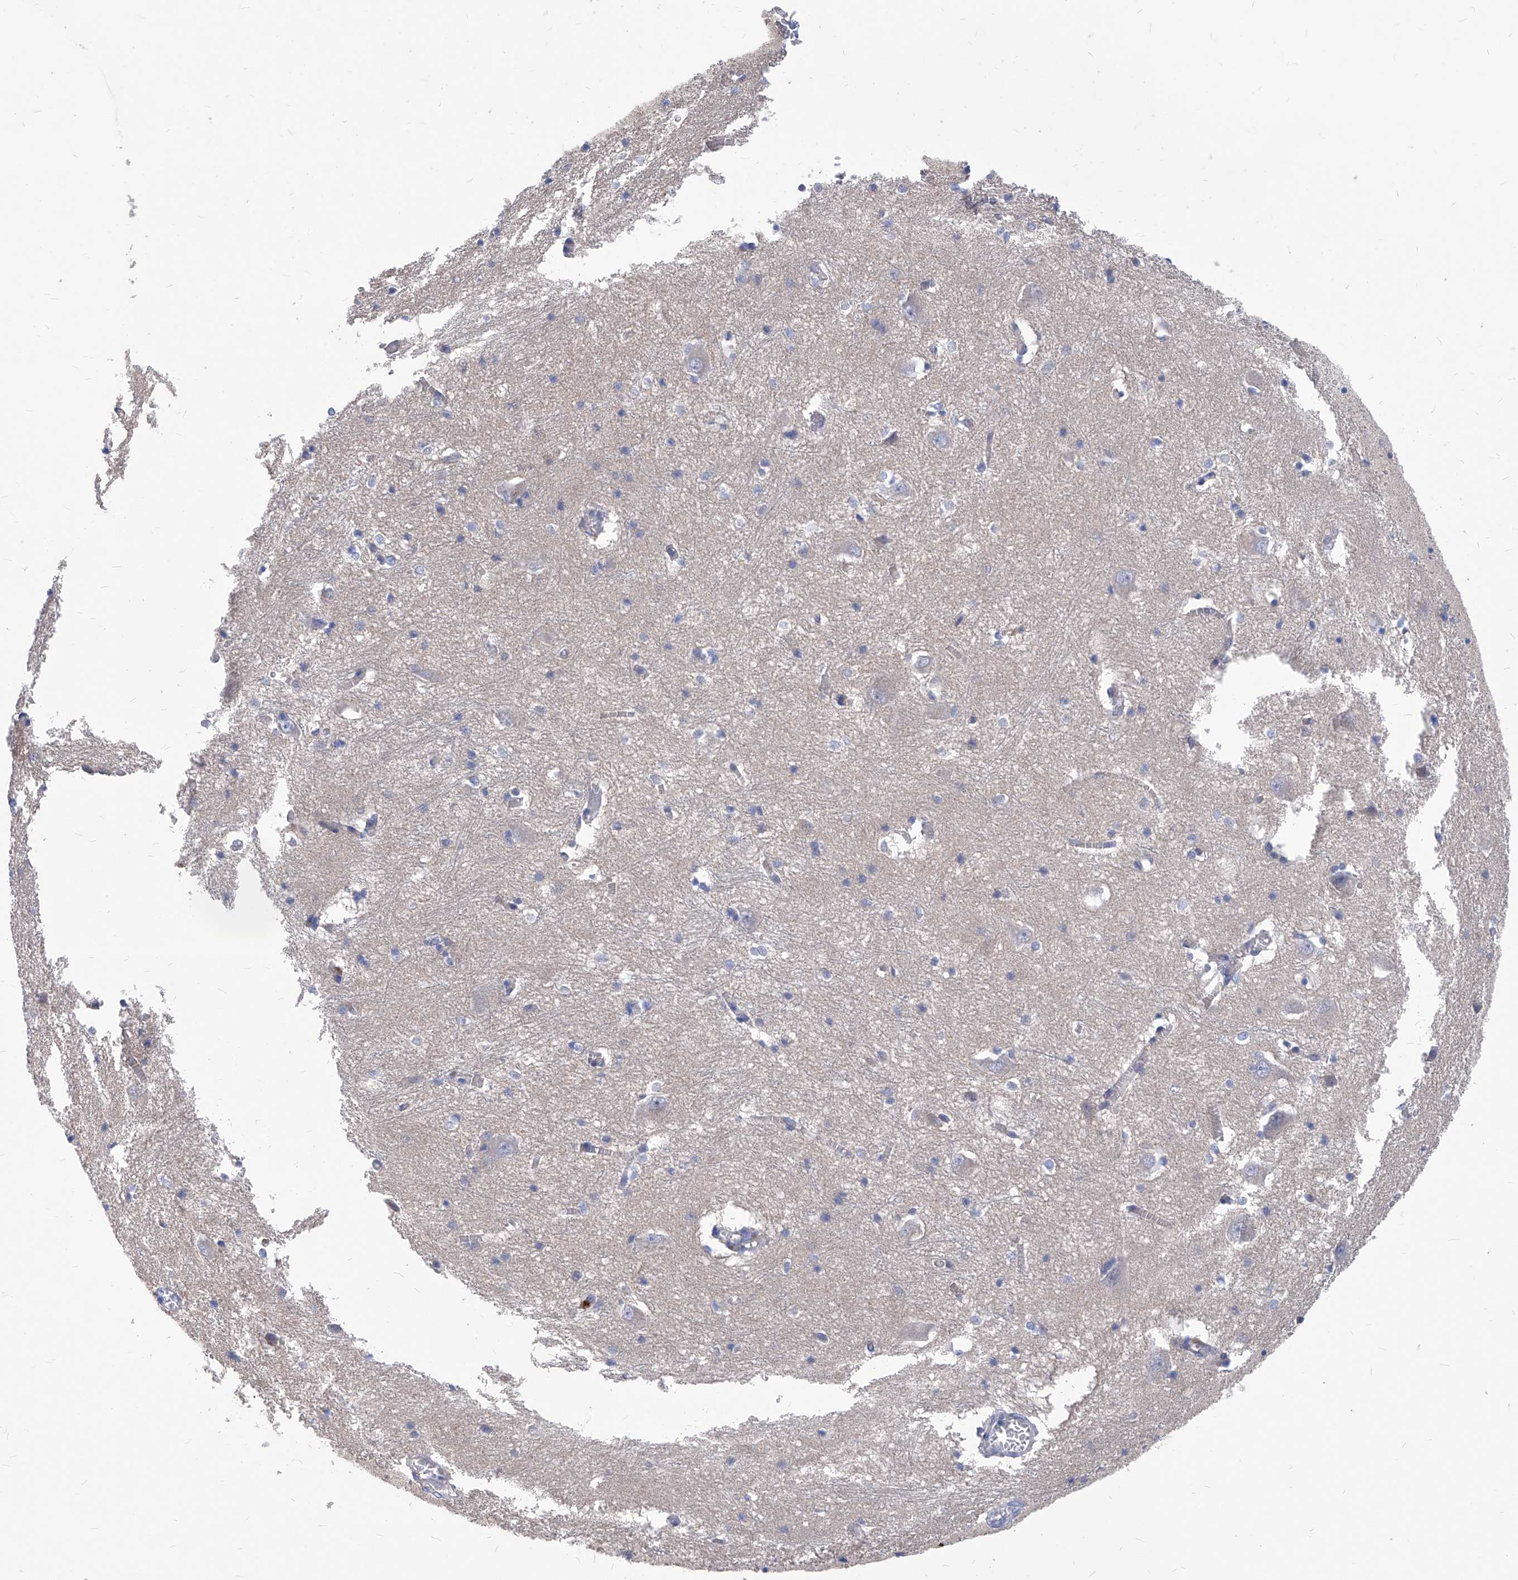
{"staining": {"intensity": "negative", "quantity": "none", "location": "none"}, "tissue": "caudate", "cell_type": "Glial cells", "image_type": "normal", "snomed": [{"axis": "morphology", "description": "Normal tissue, NOS"}, {"axis": "topography", "description": "Lateral ventricle wall"}], "caption": "The photomicrograph reveals no staining of glial cells in normal caudate. (DAB (3,3'-diaminobenzidine) immunohistochemistry, high magnification).", "gene": "XPNPEP1", "patient": {"sex": "male", "age": 37}}